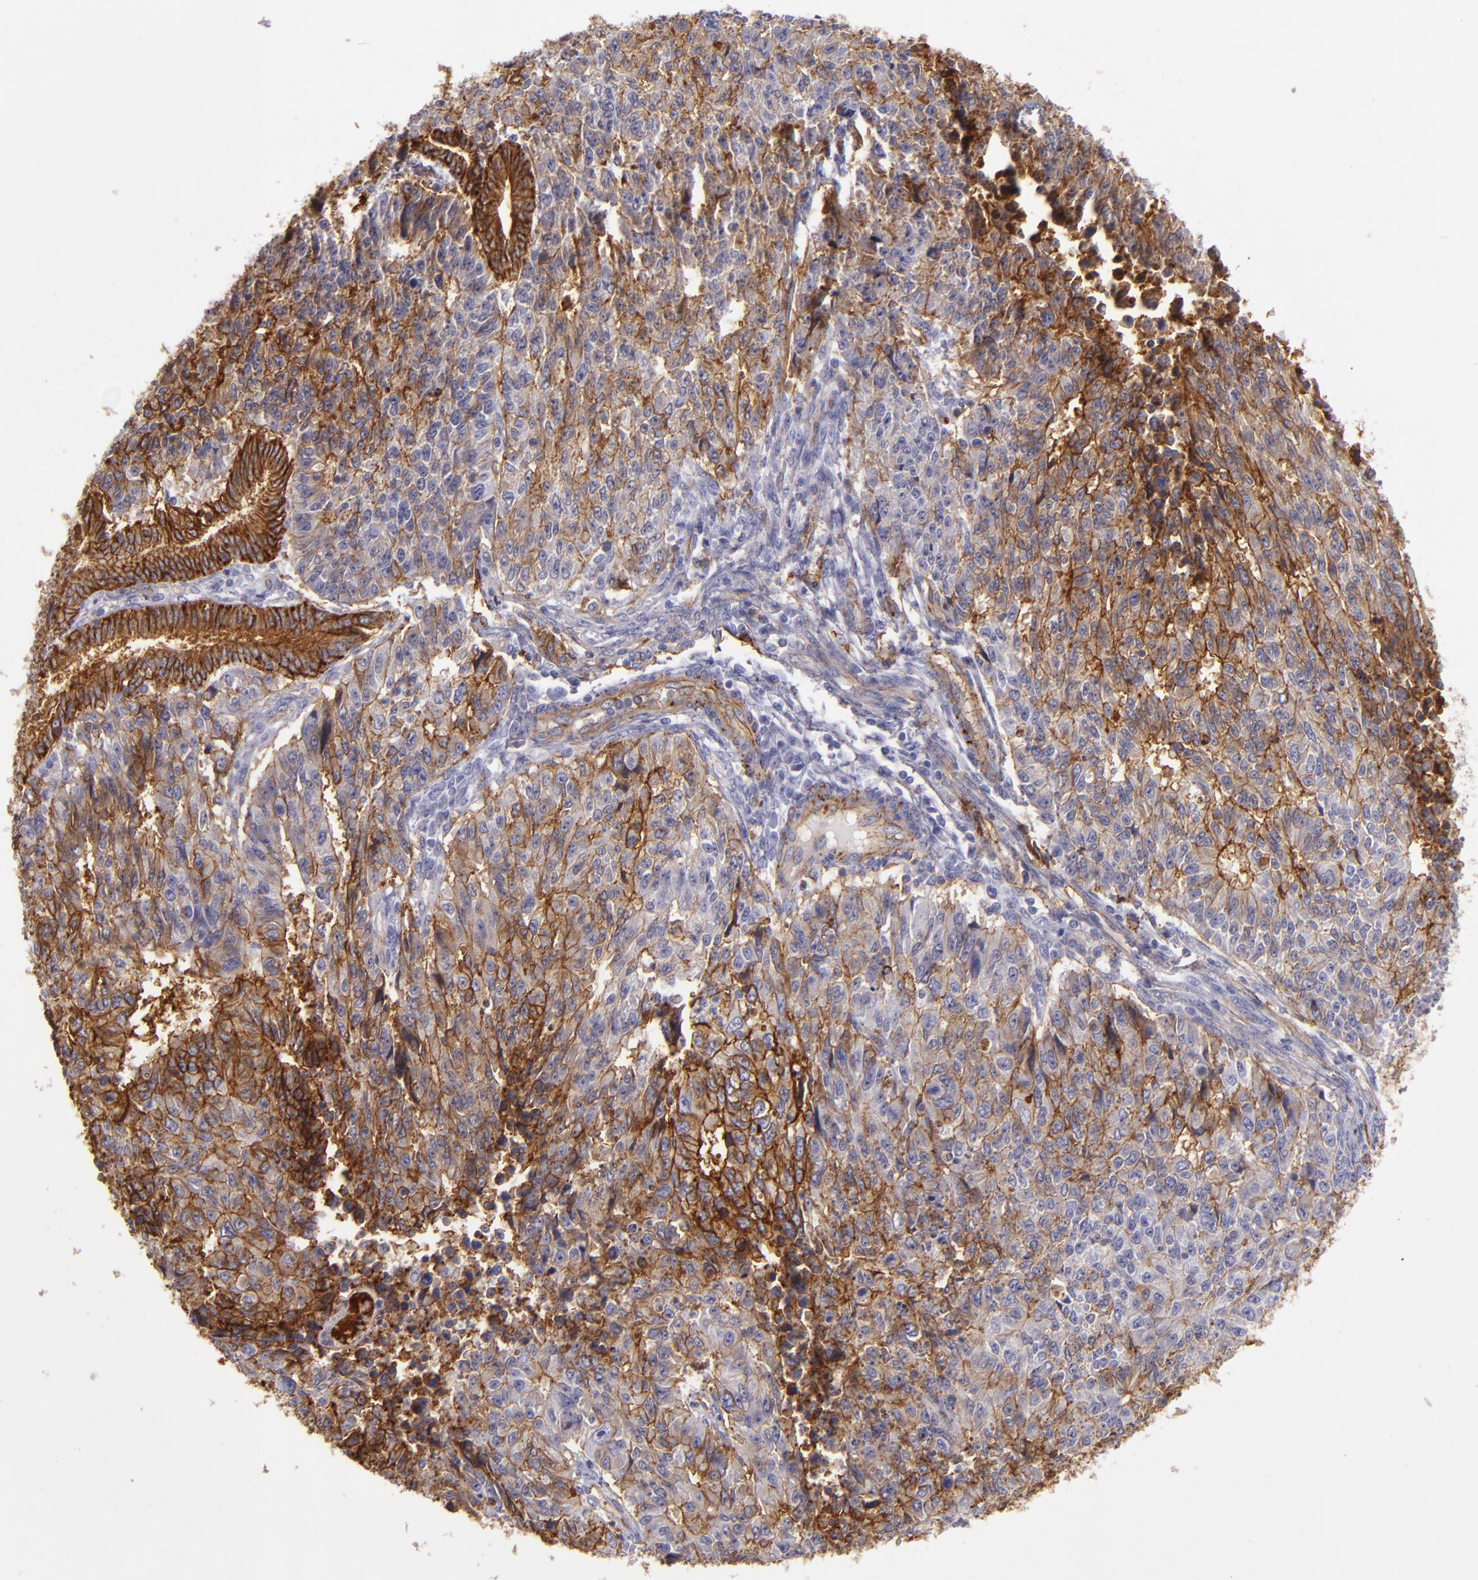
{"staining": {"intensity": "strong", "quantity": ">75%", "location": "cytoplasmic/membranous"}, "tissue": "endometrial cancer", "cell_type": "Tumor cells", "image_type": "cancer", "snomed": [{"axis": "morphology", "description": "Adenocarcinoma, NOS"}, {"axis": "topography", "description": "Endometrium"}], "caption": "Tumor cells demonstrate high levels of strong cytoplasmic/membranous positivity in about >75% of cells in human endometrial adenocarcinoma. (DAB IHC with brightfield microscopy, high magnification).", "gene": "CD9", "patient": {"sex": "female", "age": 42}}